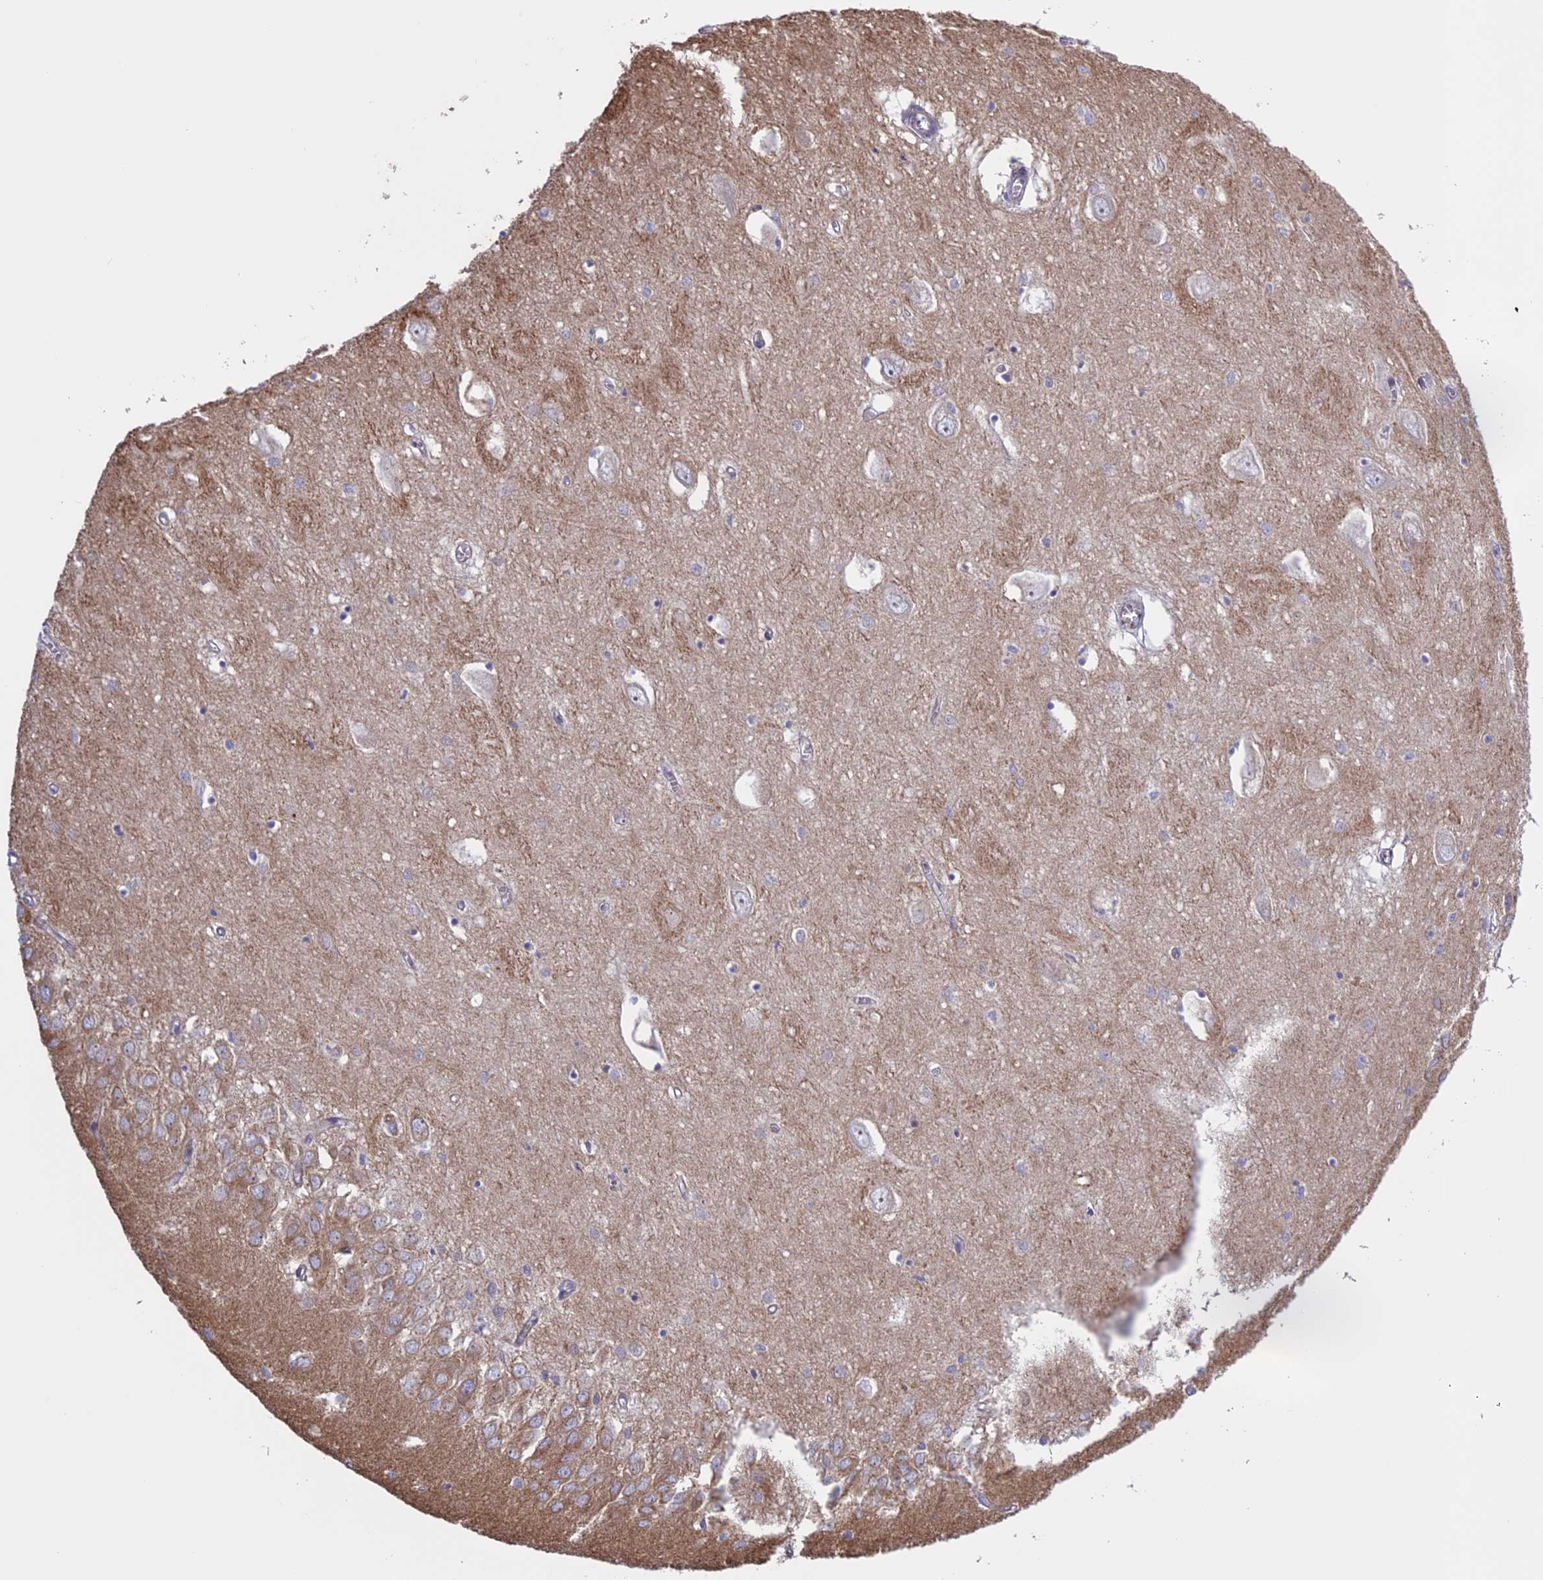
{"staining": {"intensity": "negative", "quantity": "none", "location": "none"}, "tissue": "hippocampus", "cell_type": "Glial cells", "image_type": "normal", "snomed": [{"axis": "morphology", "description": "Normal tissue, NOS"}, {"axis": "topography", "description": "Hippocampus"}], "caption": "Hippocampus was stained to show a protein in brown. There is no significant positivity in glial cells.", "gene": "BCL2L10", "patient": {"sex": "female", "age": 64}}